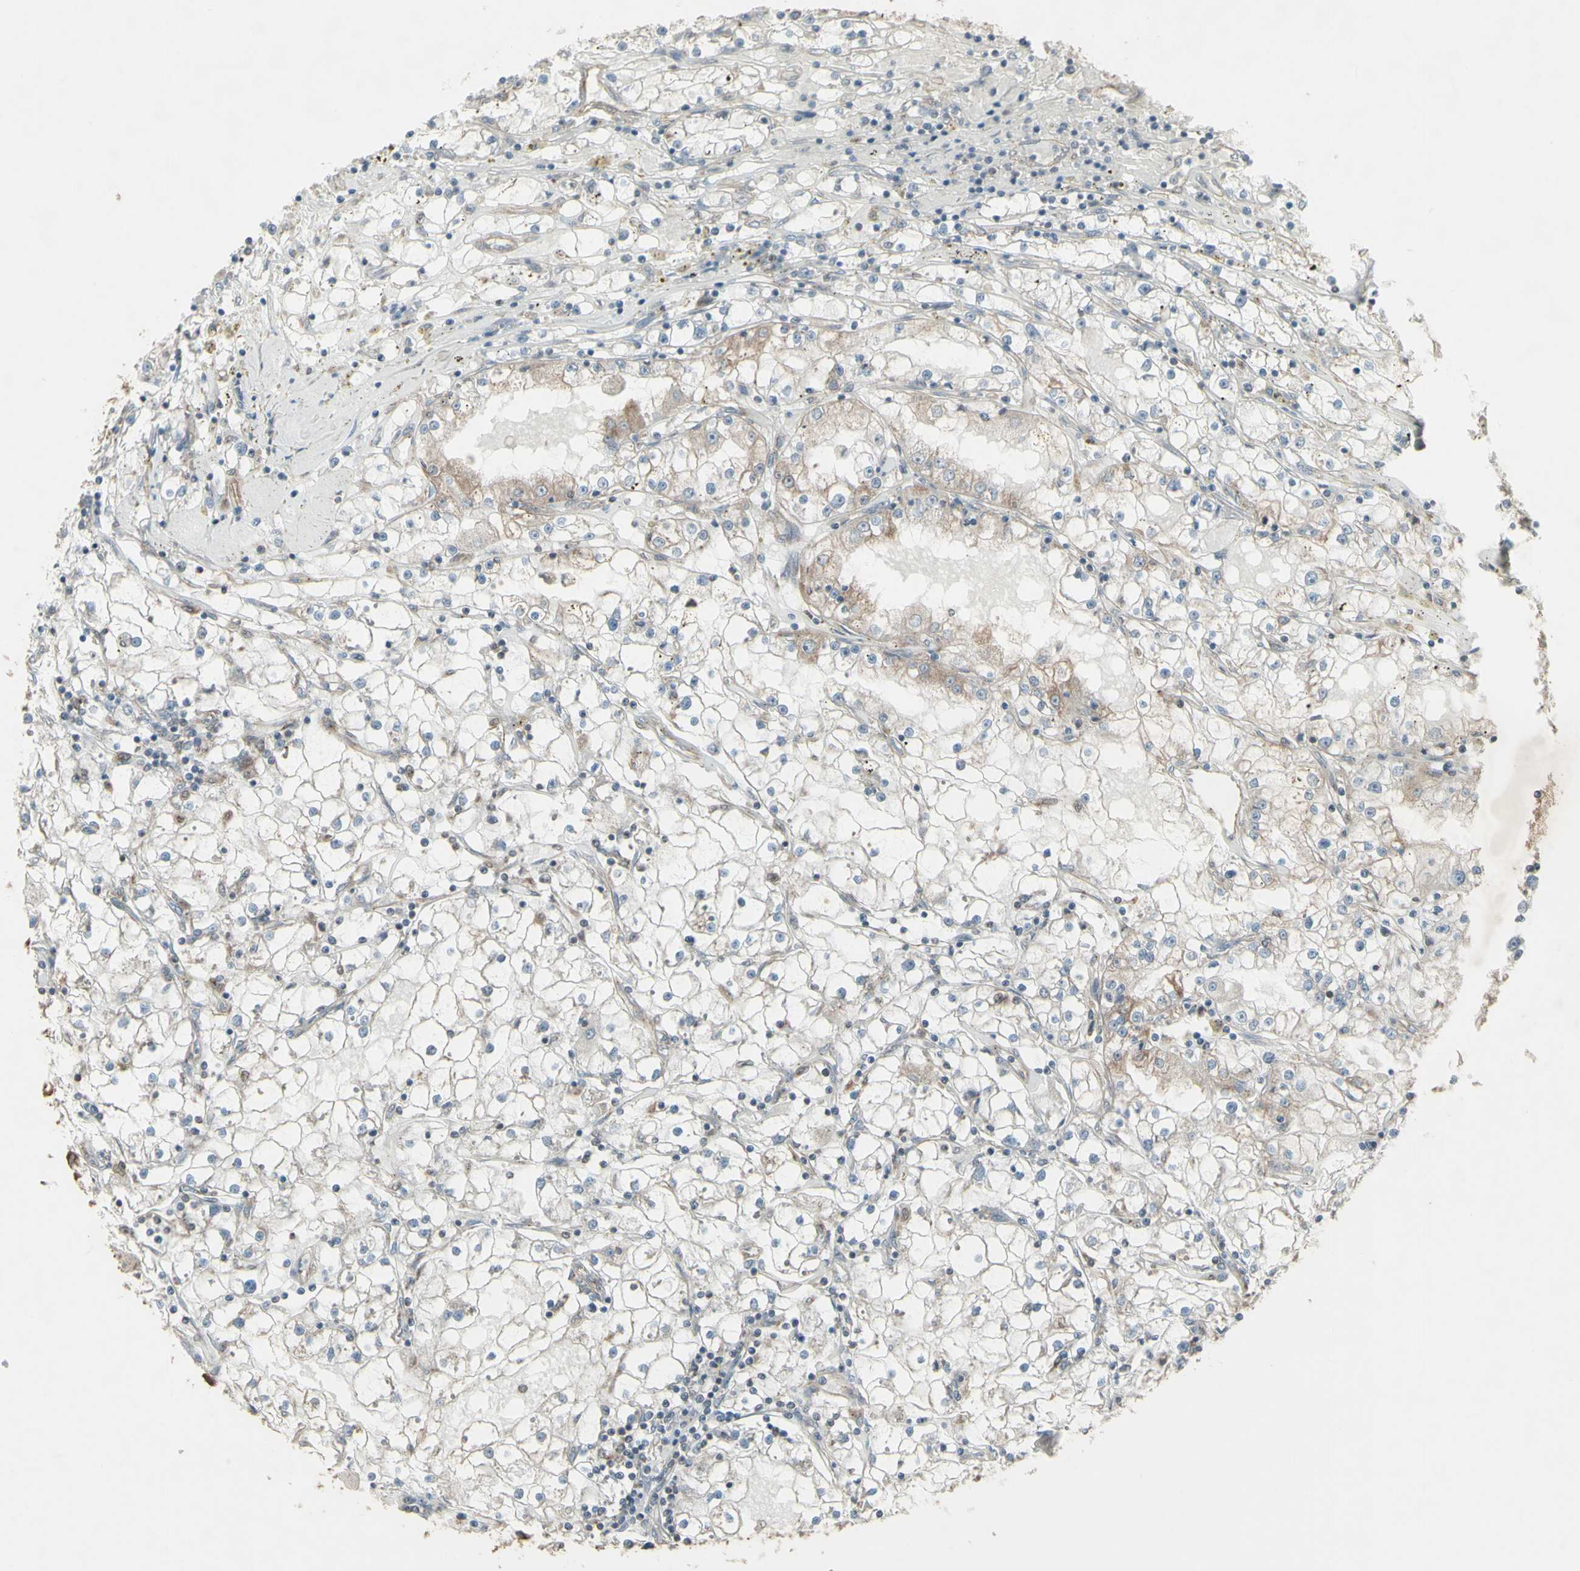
{"staining": {"intensity": "negative", "quantity": "none", "location": "none"}, "tissue": "renal cancer", "cell_type": "Tumor cells", "image_type": "cancer", "snomed": [{"axis": "morphology", "description": "Adenocarcinoma, NOS"}, {"axis": "topography", "description": "Kidney"}], "caption": "An immunohistochemistry photomicrograph of renal cancer is shown. There is no staining in tumor cells of renal cancer.", "gene": "FXYD3", "patient": {"sex": "male", "age": 56}}